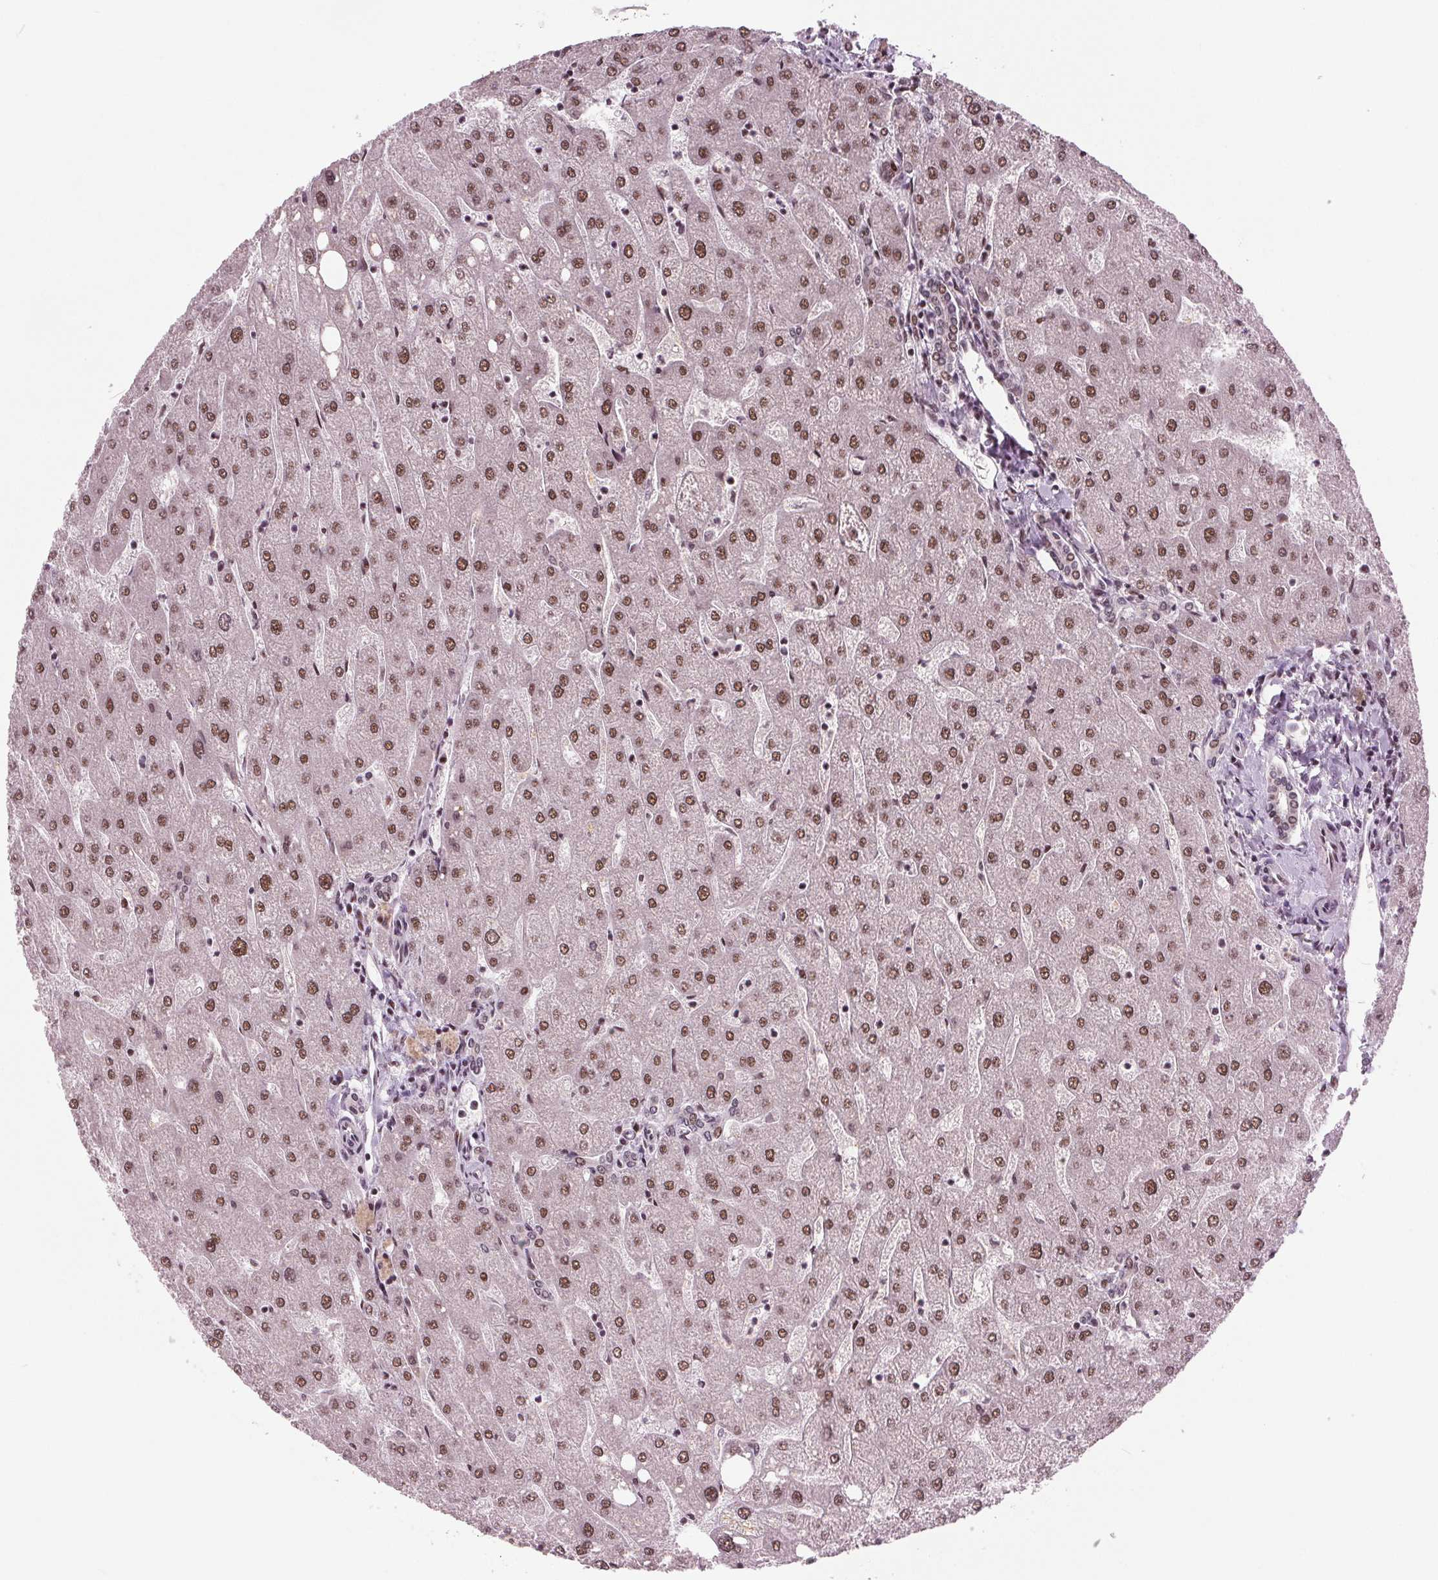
{"staining": {"intensity": "moderate", "quantity": ">75%", "location": "nuclear"}, "tissue": "liver", "cell_type": "Cholangiocytes", "image_type": "normal", "snomed": [{"axis": "morphology", "description": "Normal tissue, NOS"}, {"axis": "topography", "description": "Liver"}], "caption": "Protein expression by immunohistochemistry shows moderate nuclear expression in about >75% of cholangiocytes in benign liver.", "gene": "TTC34", "patient": {"sex": "male", "age": 67}}